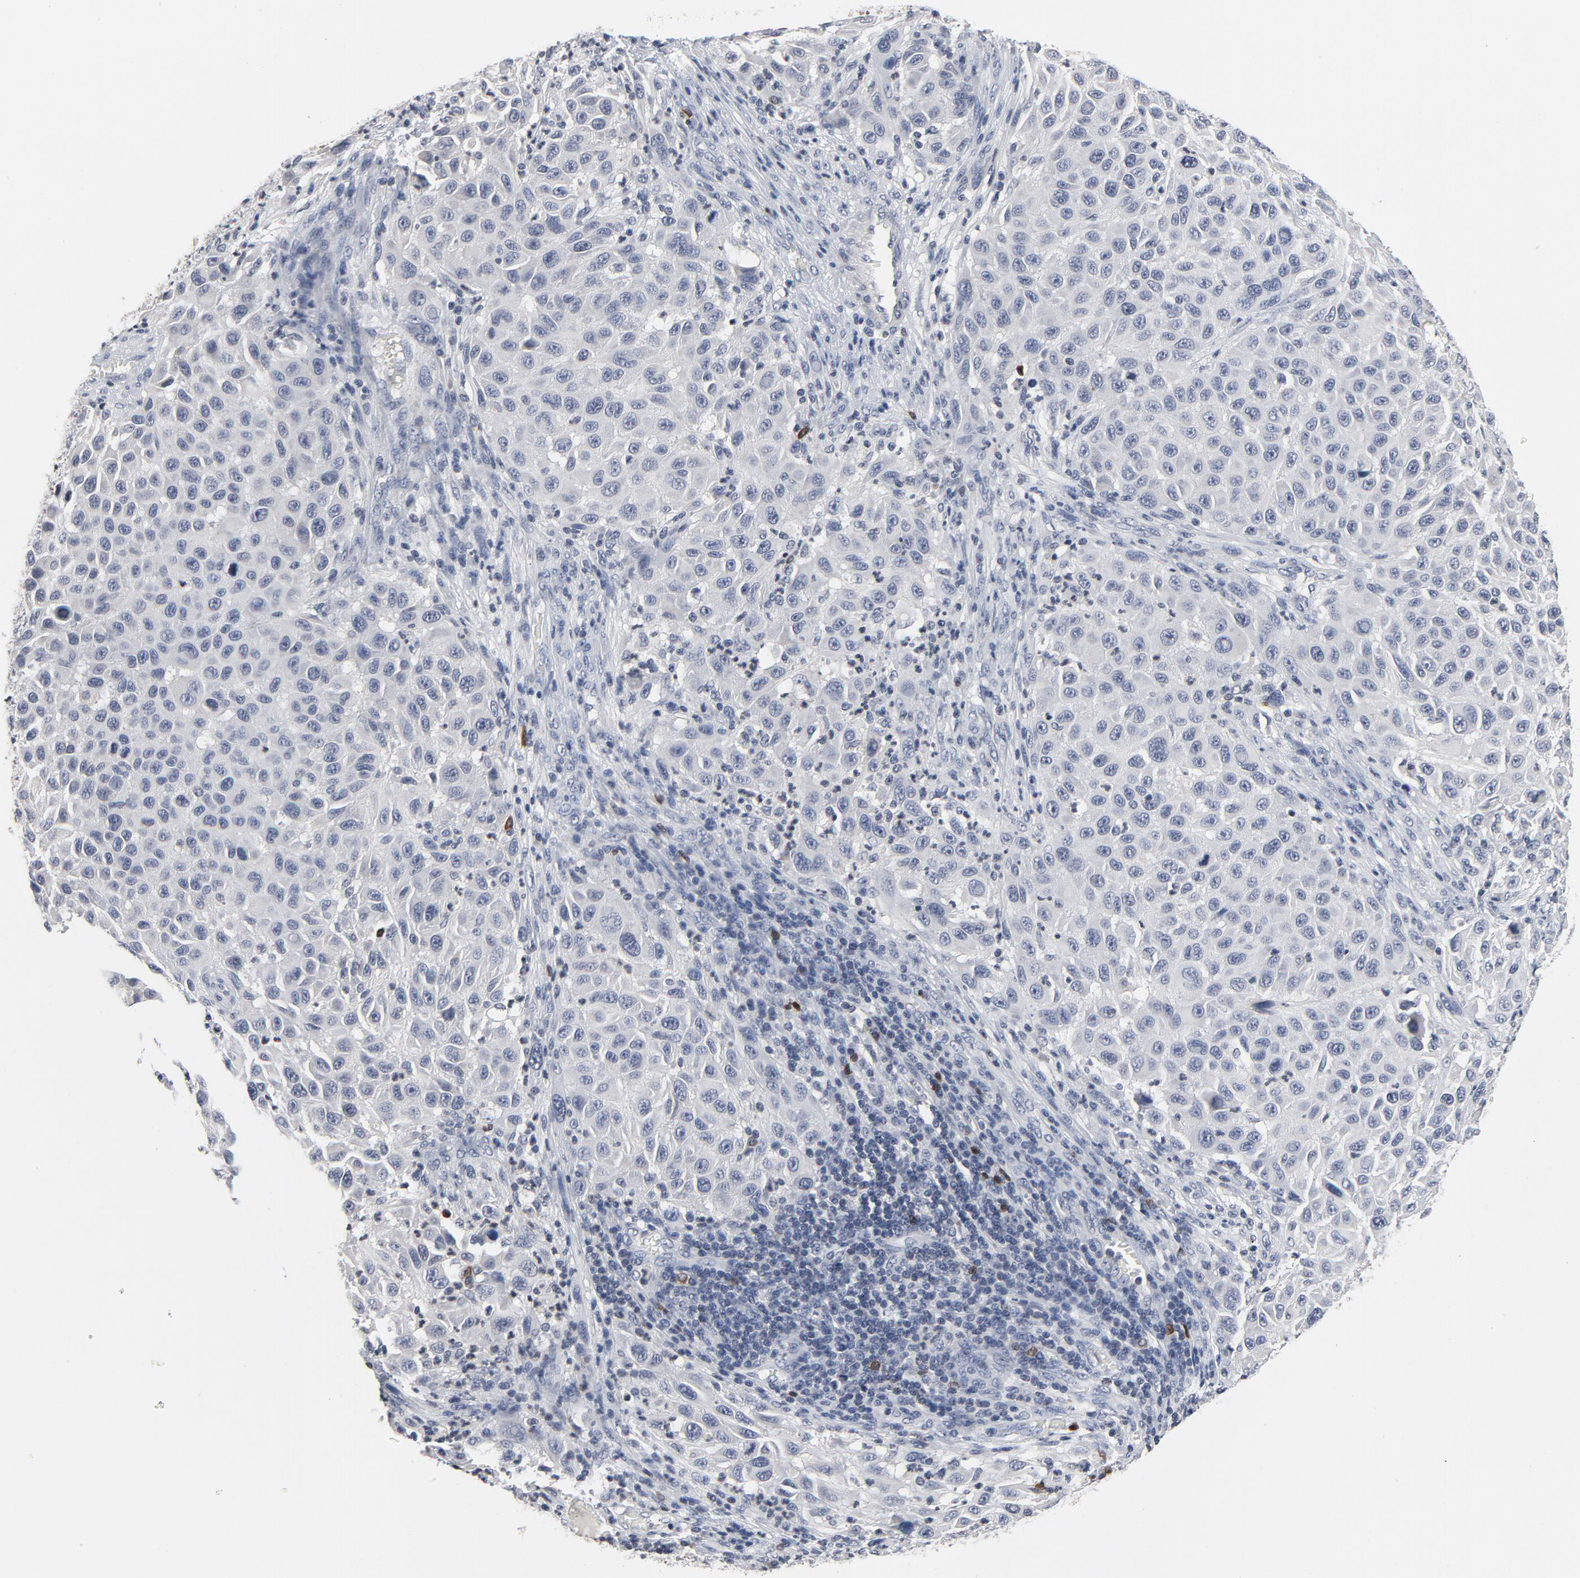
{"staining": {"intensity": "negative", "quantity": "none", "location": "none"}, "tissue": "melanoma", "cell_type": "Tumor cells", "image_type": "cancer", "snomed": [{"axis": "morphology", "description": "Malignant melanoma, Metastatic site"}, {"axis": "topography", "description": "Lymph node"}], "caption": "Melanoma was stained to show a protein in brown. There is no significant positivity in tumor cells. (DAB immunohistochemistry (IHC) visualized using brightfield microscopy, high magnification).", "gene": "TCL1A", "patient": {"sex": "male", "age": 61}}